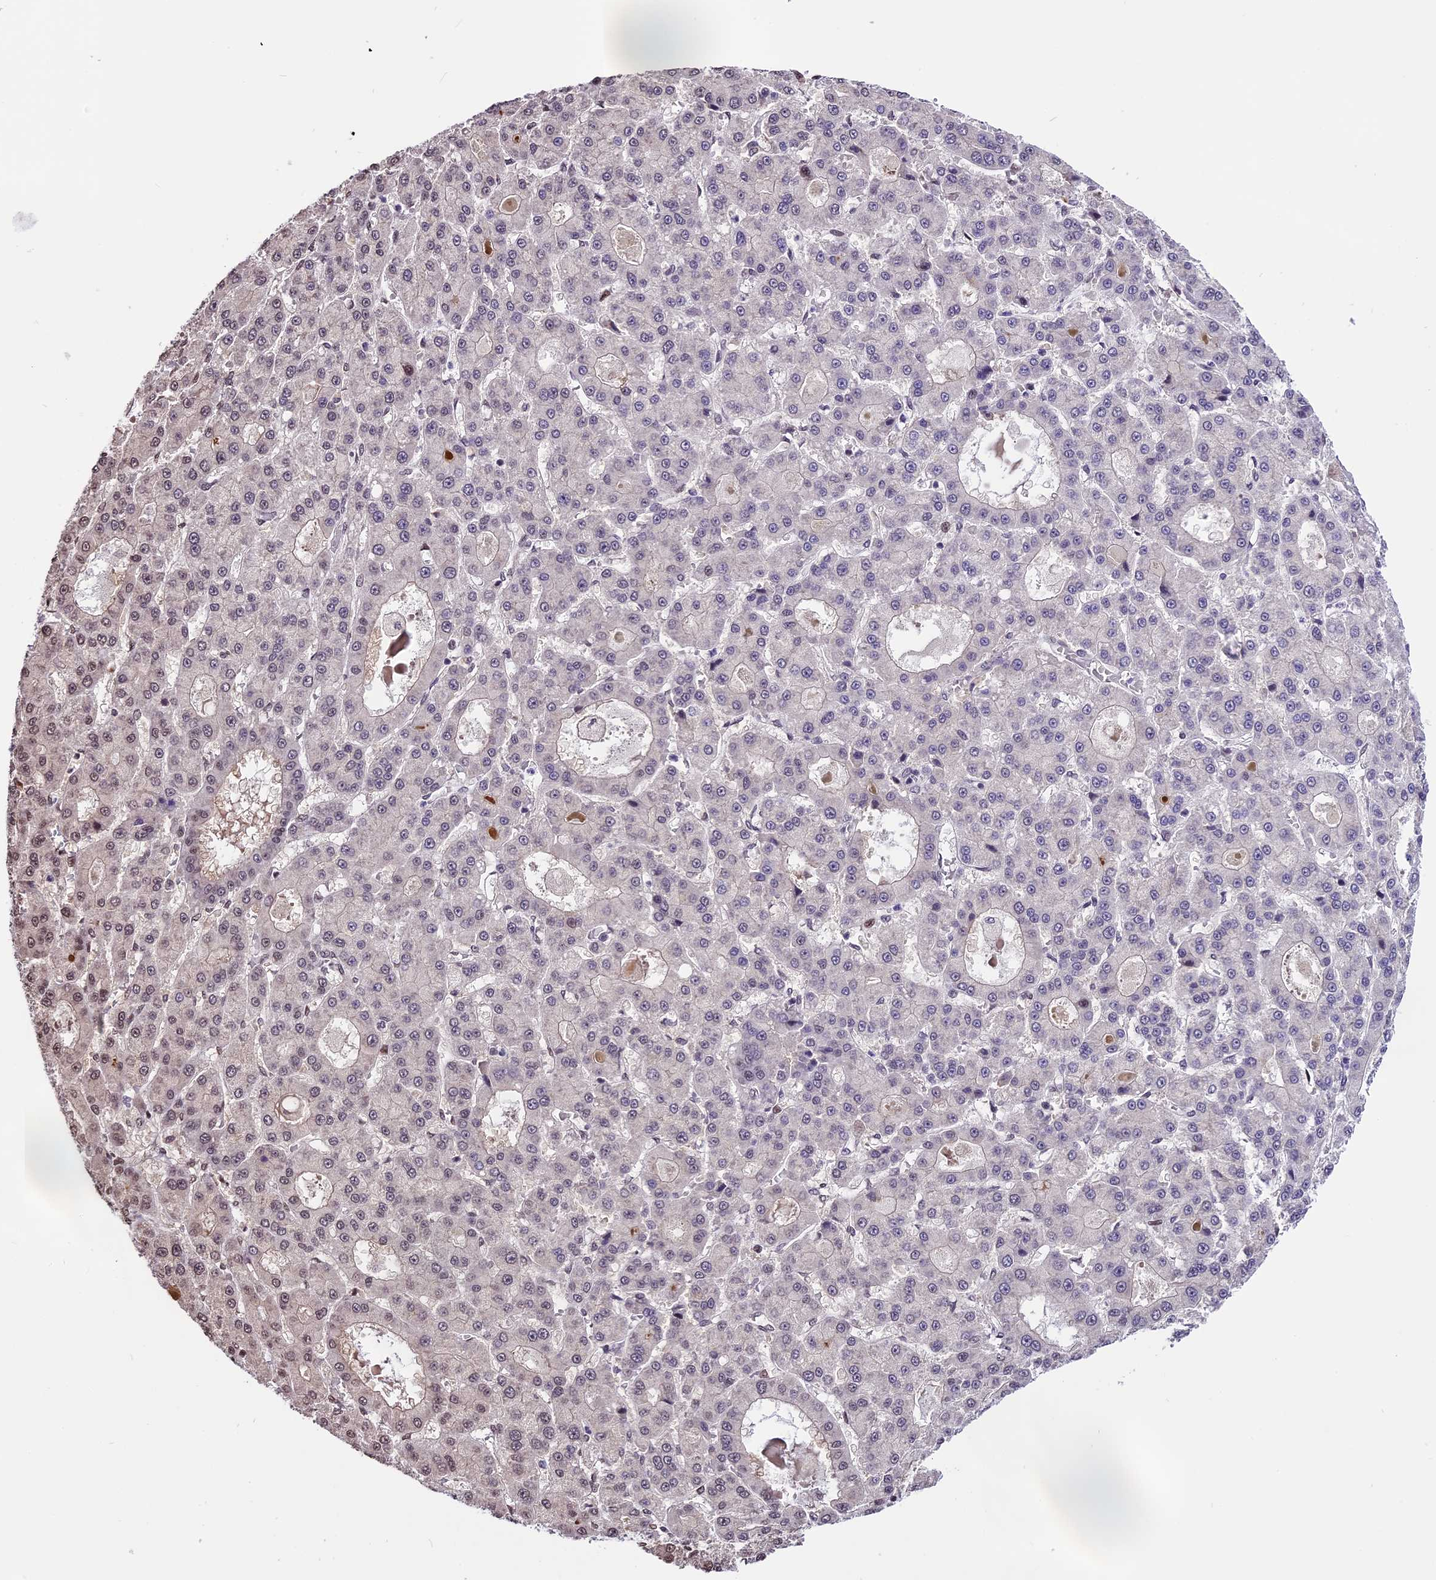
{"staining": {"intensity": "weak", "quantity": "<25%", "location": "nuclear"}, "tissue": "liver cancer", "cell_type": "Tumor cells", "image_type": "cancer", "snomed": [{"axis": "morphology", "description": "Carcinoma, Hepatocellular, NOS"}, {"axis": "topography", "description": "Liver"}], "caption": "Tumor cells show no significant protein staining in liver hepatocellular carcinoma.", "gene": "POLR3E", "patient": {"sex": "male", "age": 70}}